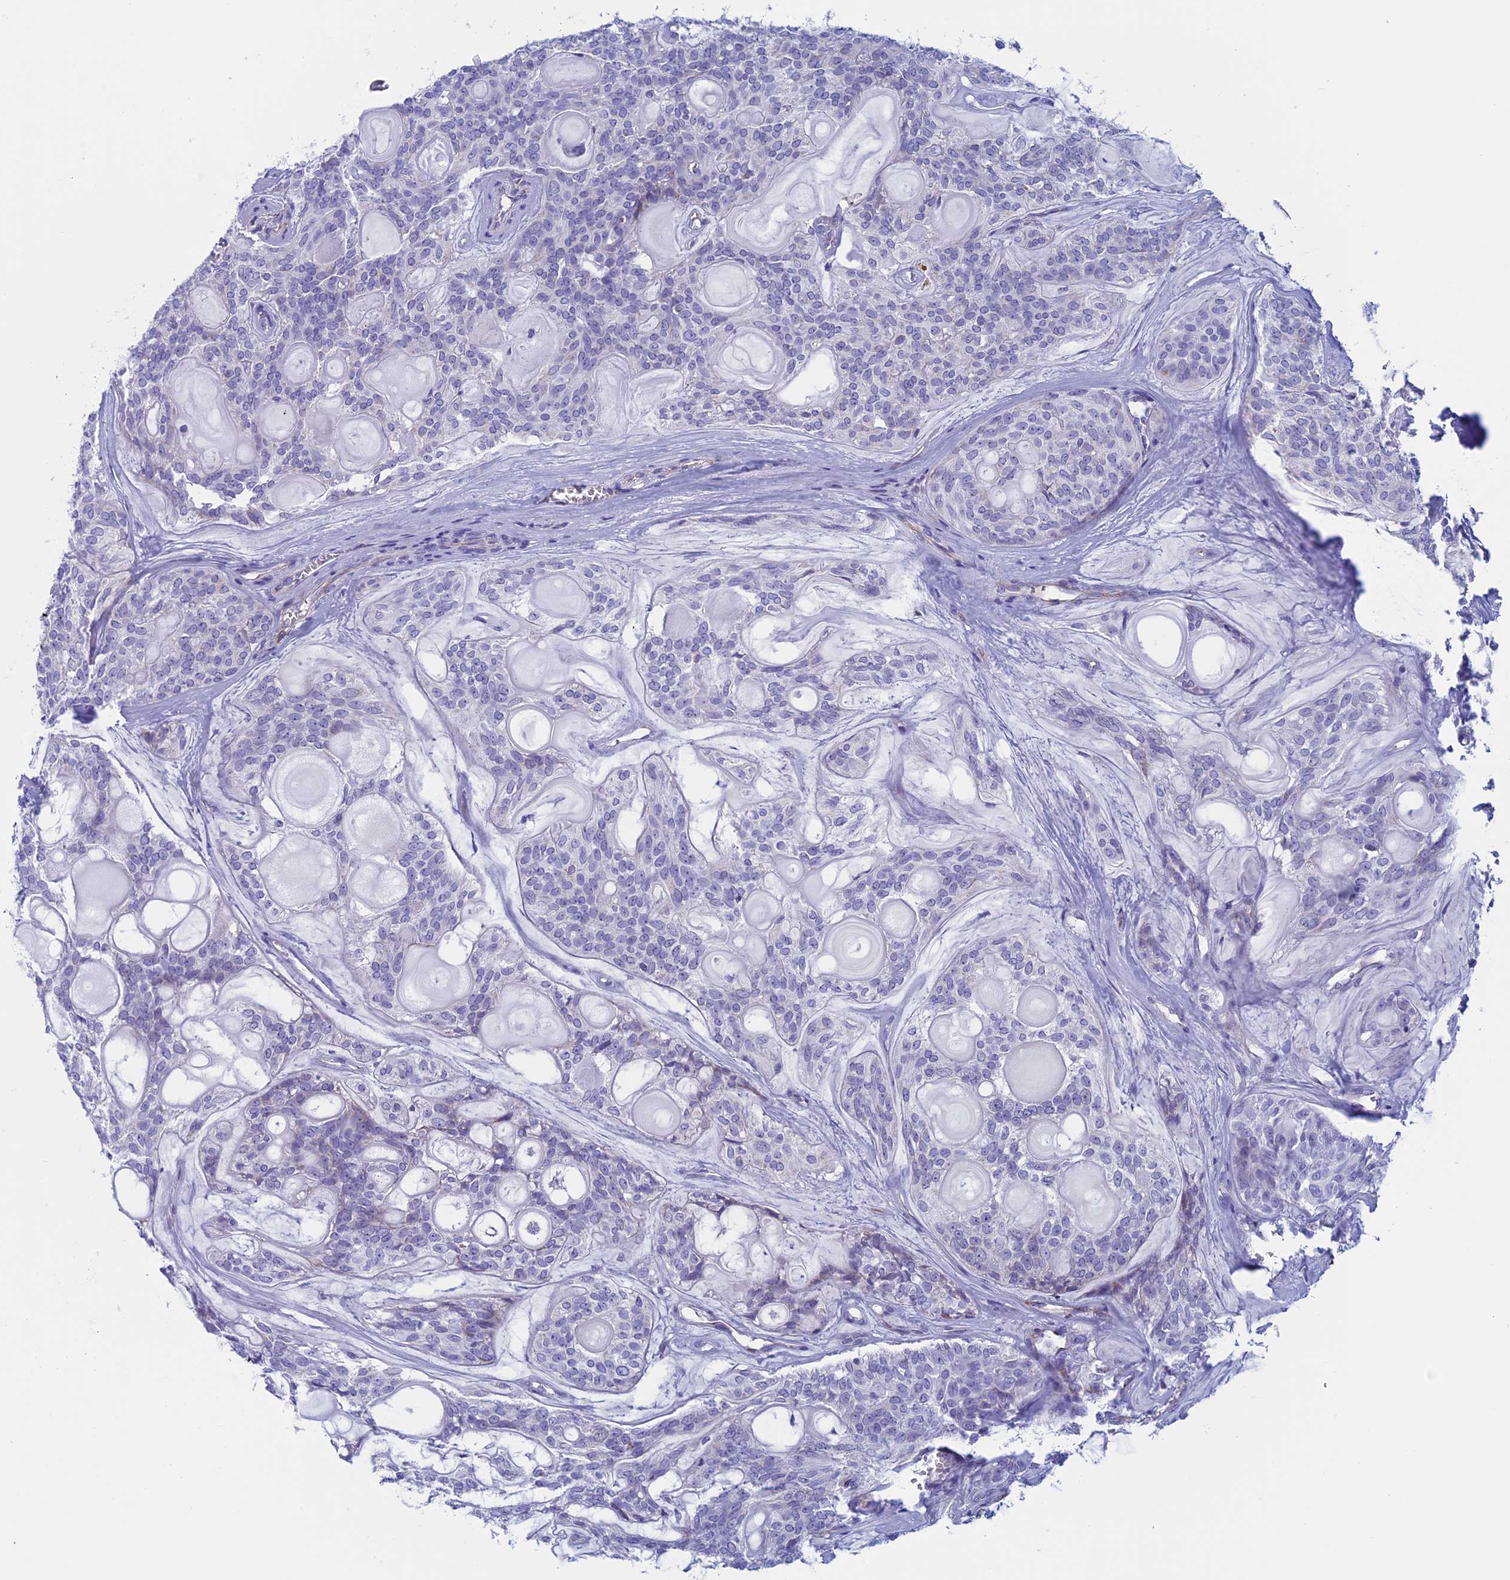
{"staining": {"intensity": "negative", "quantity": "none", "location": "none"}, "tissue": "head and neck cancer", "cell_type": "Tumor cells", "image_type": "cancer", "snomed": [{"axis": "morphology", "description": "Adenocarcinoma, NOS"}, {"axis": "topography", "description": "Head-Neck"}], "caption": "High magnification brightfield microscopy of head and neck cancer (adenocarcinoma) stained with DAB (brown) and counterstained with hematoxylin (blue): tumor cells show no significant positivity. Nuclei are stained in blue.", "gene": "NDUFB9", "patient": {"sex": "male", "age": 66}}